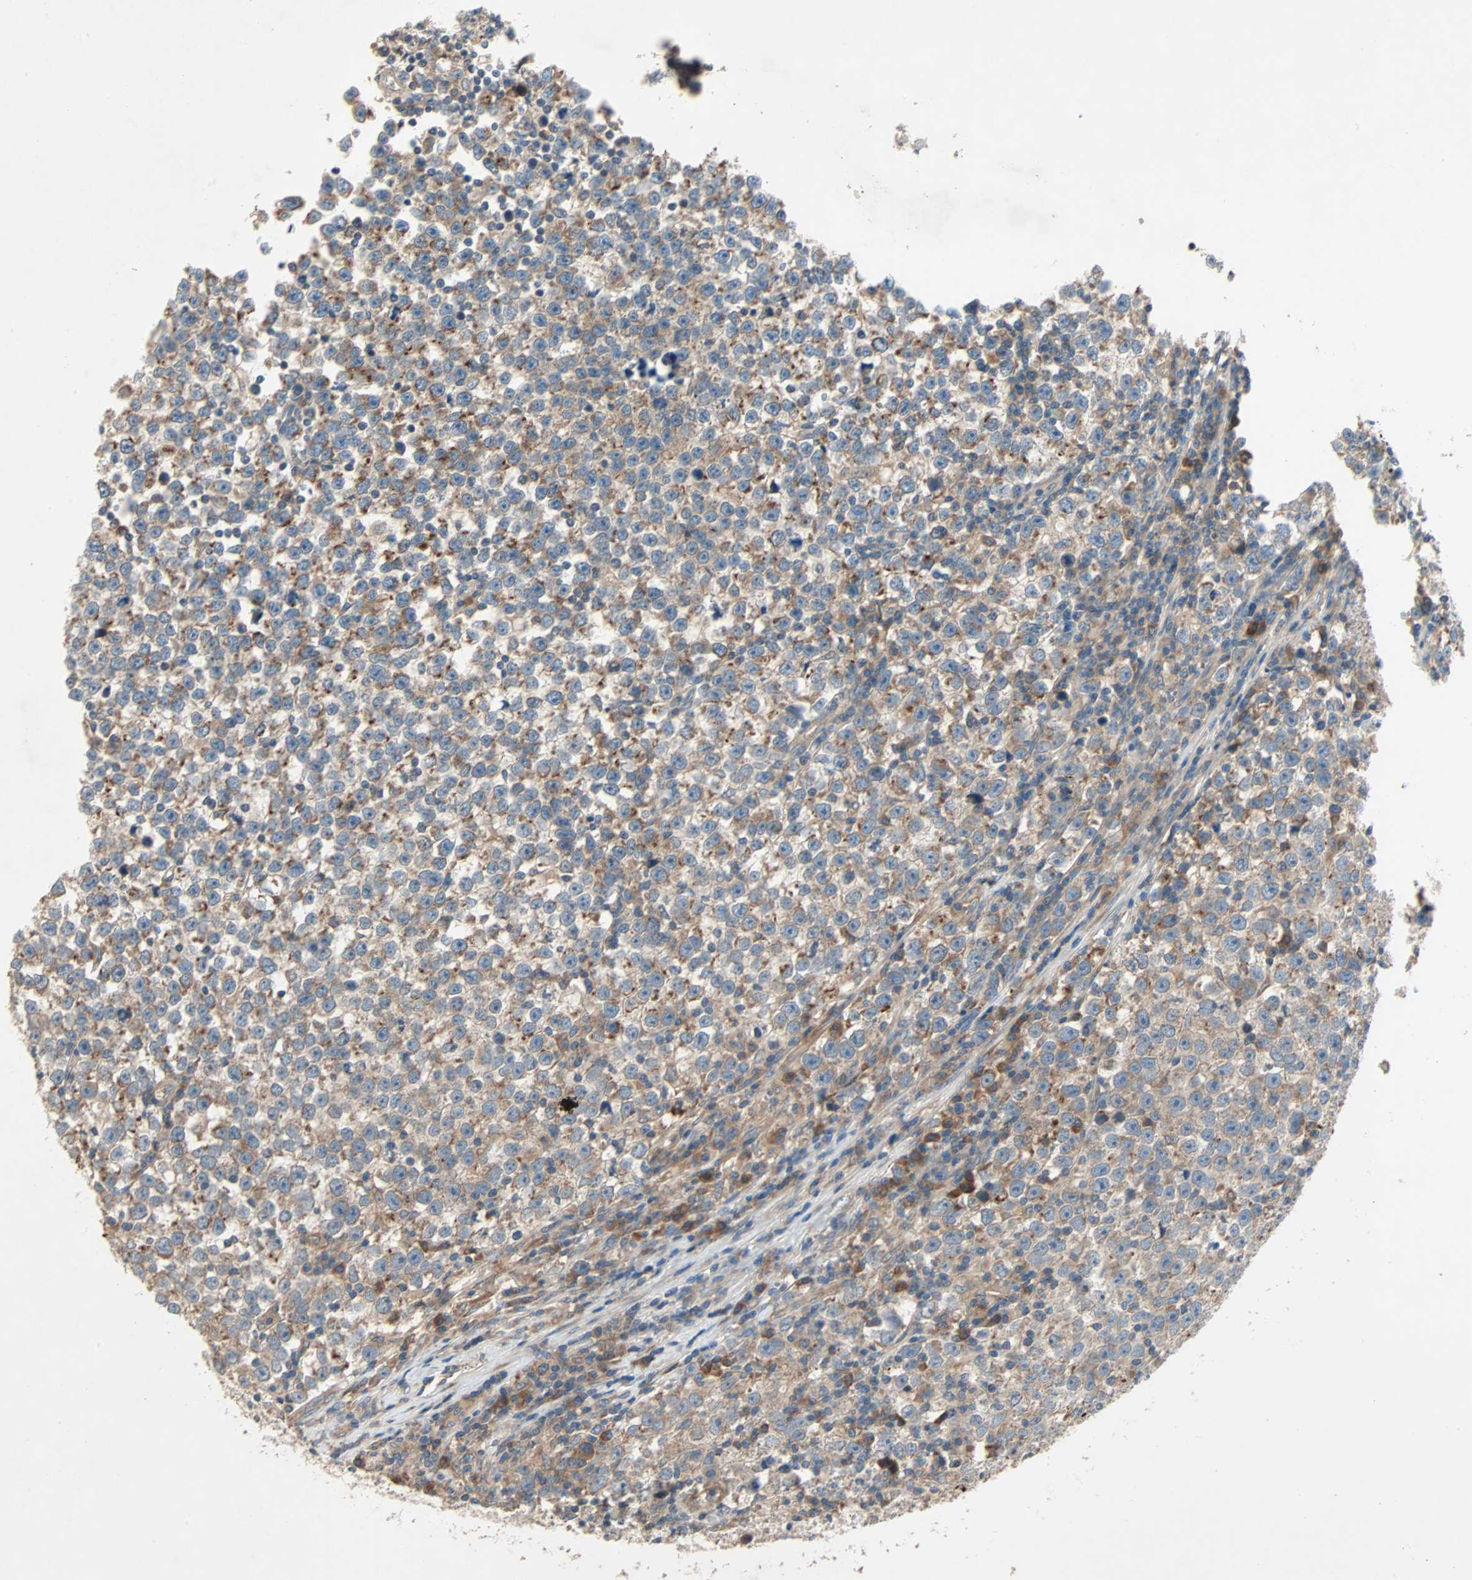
{"staining": {"intensity": "weak", "quantity": ">75%", "location": "cytoplasmic/membranous"}, "tissue": "testis cancer", "cell_type": "Tumor cells", "image_type": "cancer", "snomed": [{"axis": "morphology", "description": "Seminoma, NOS"}, {"axis": "topography", "description": "Testis"}], "caption": "Immunohistochemical staining of human testis cancer exhibits low levels of weak cytoplasmic/membranous protein staining in approximately >75% of tumor cells. The staining was performed using DAB (3,3'-diaminobenzidine), with brown indicating positive protein expression. Nuclei are stained blue with hematoxylin.", "gene": "XYLT1", "patient": {"sex": "male", "age": 43}}